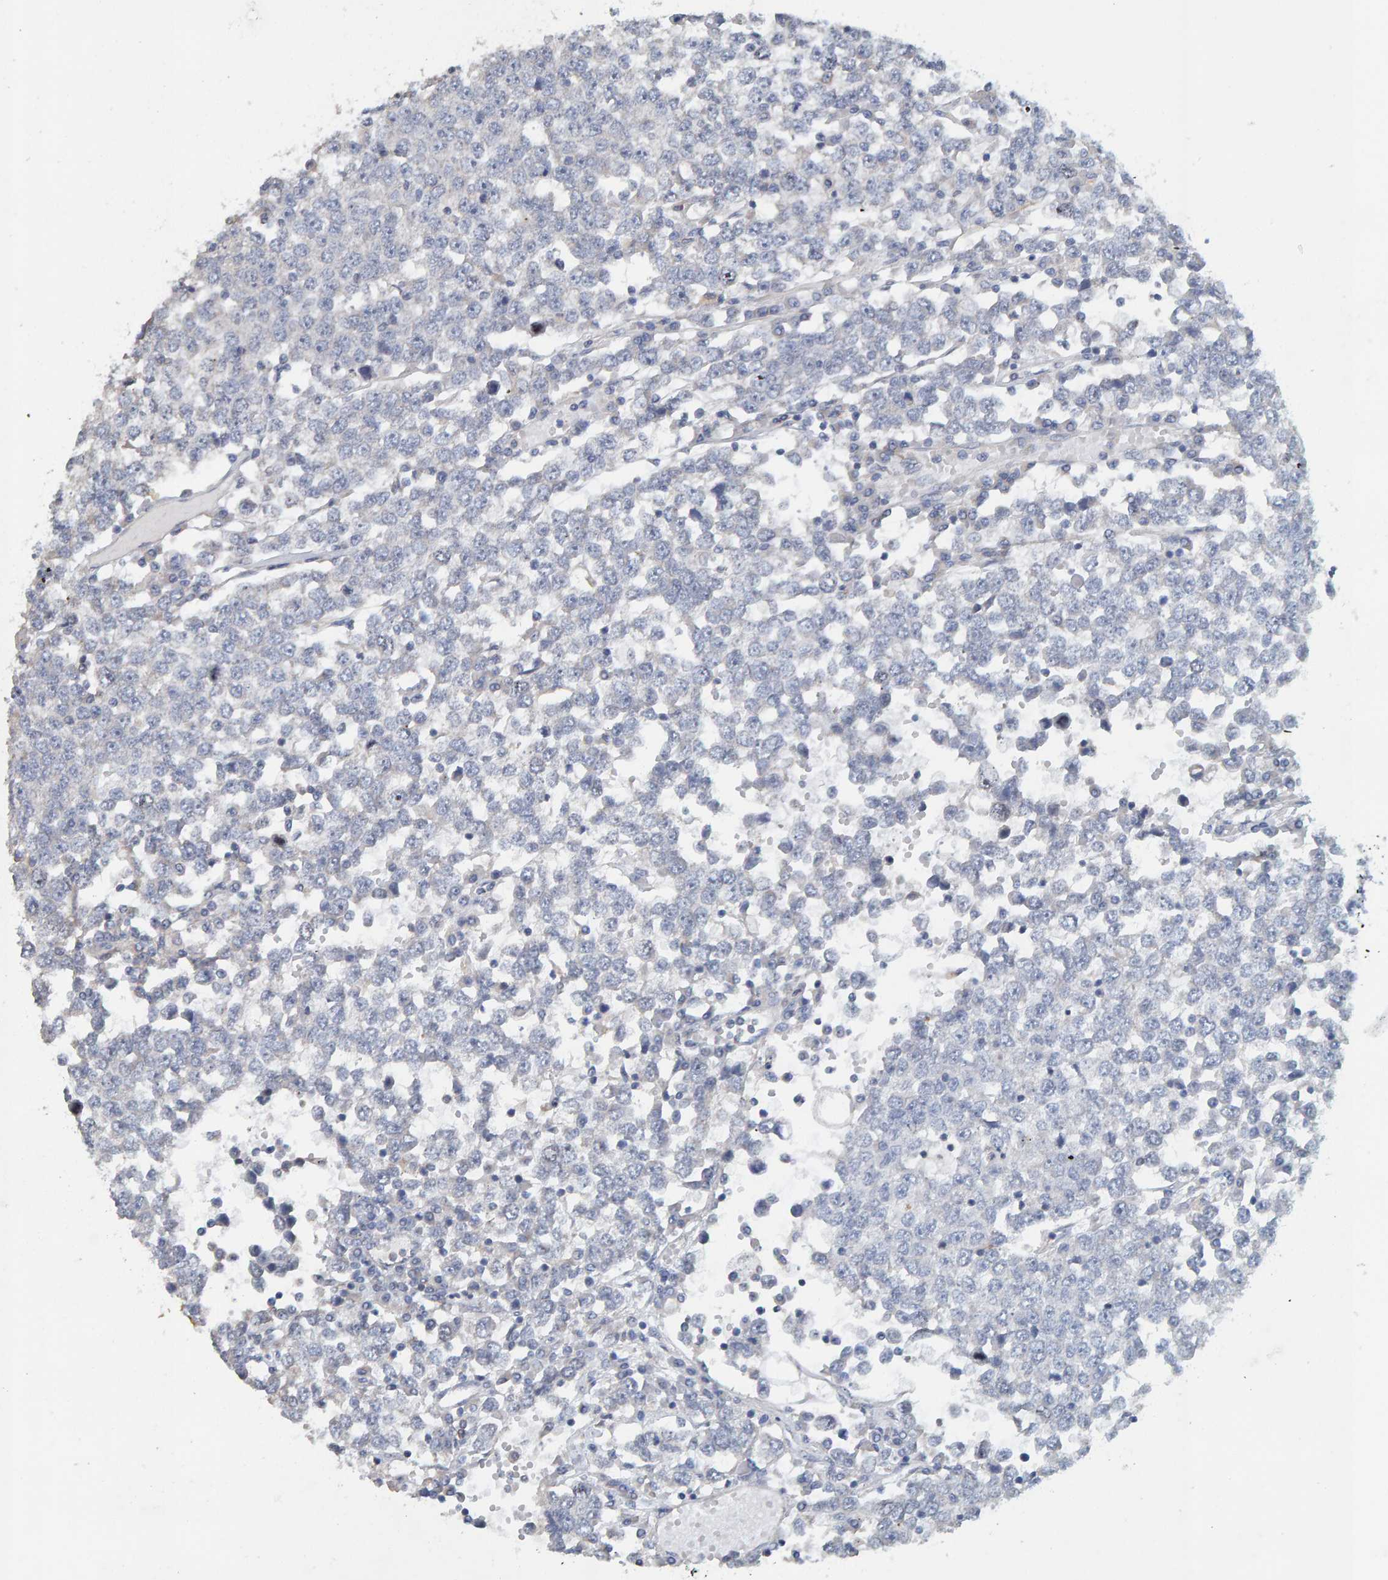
{"staining": {"intensity": "negative", "quantity": "none", "location": "none"}, "tissue": "testis cancer", "cell_type": "Tumor cells", "image_type": "cancer", "snomed": [{"axis": "morphology", "description": "Seminoma, NOS"}, {"axis": "topography", "description": "Testis"}], "caption": "An immunohistochemistry (IHC) micrograph of seminoma (testis) is shown. There is no staining in tumor cells of seminoma (testis).", "gene": "RGP1", "patient": {"sex": "male", "age": 65}}